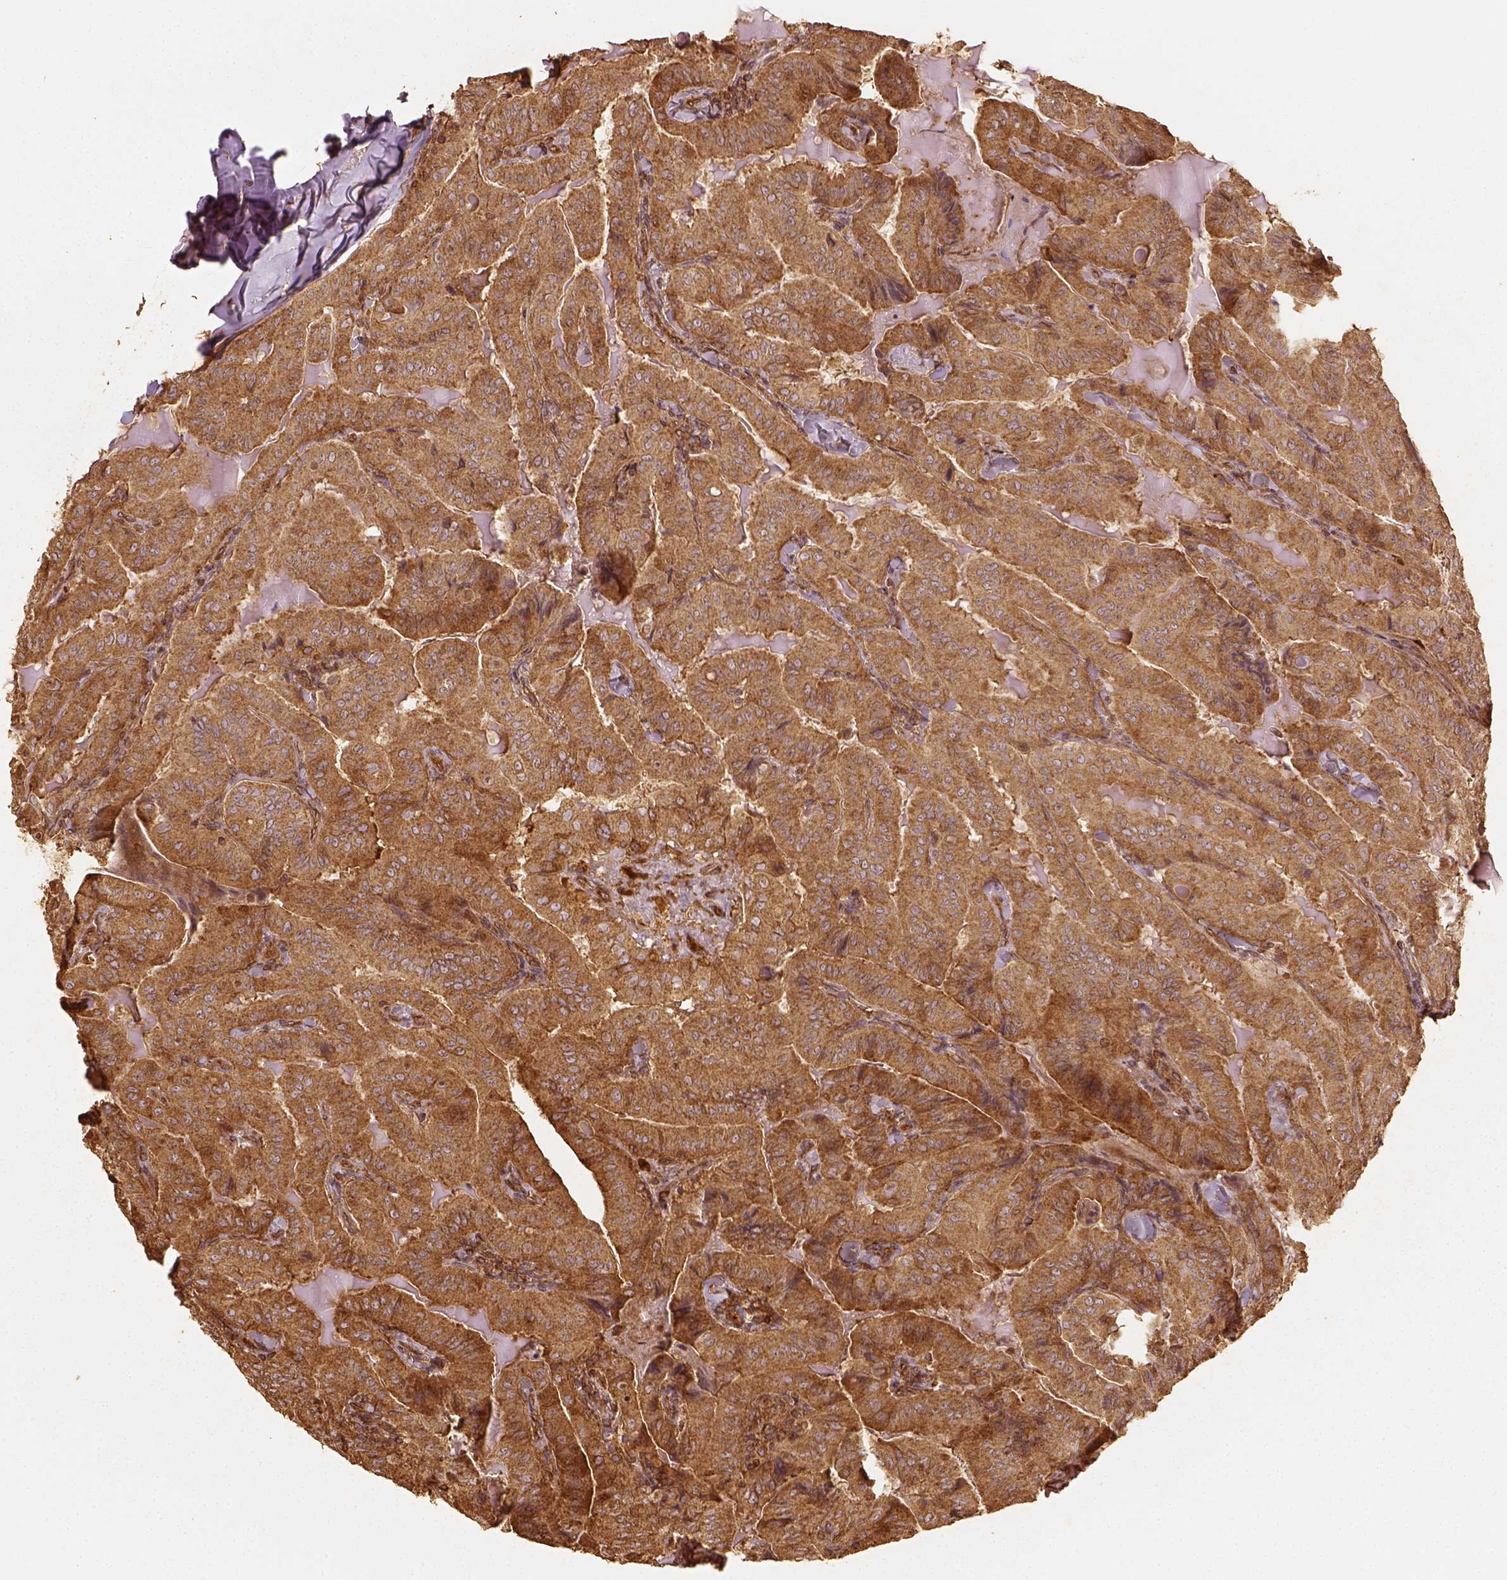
{"staining": {"intensity": "moderate", "quantity": ">75%", "location": "cytoplasmic/membranous"}, "tissue": "thyroid cancer", "cell_type": "Tumor cells", "image_type": "cancer", "snomed": [{"axis": "morphology", "description": "Papillary adenocarcinoma, NOS"}, {"axis": "topography", "description": "Thyroid gland"}], "caption": "This histopathology image demonstrates IHC staining of human thyroid papillary adenocarcinoma, with medium moderate cytoplasmic/membranous expression in about >75% of tumor cells.", "gene": "VEGFA", "patient": {"sex": "female", "age": 68}}